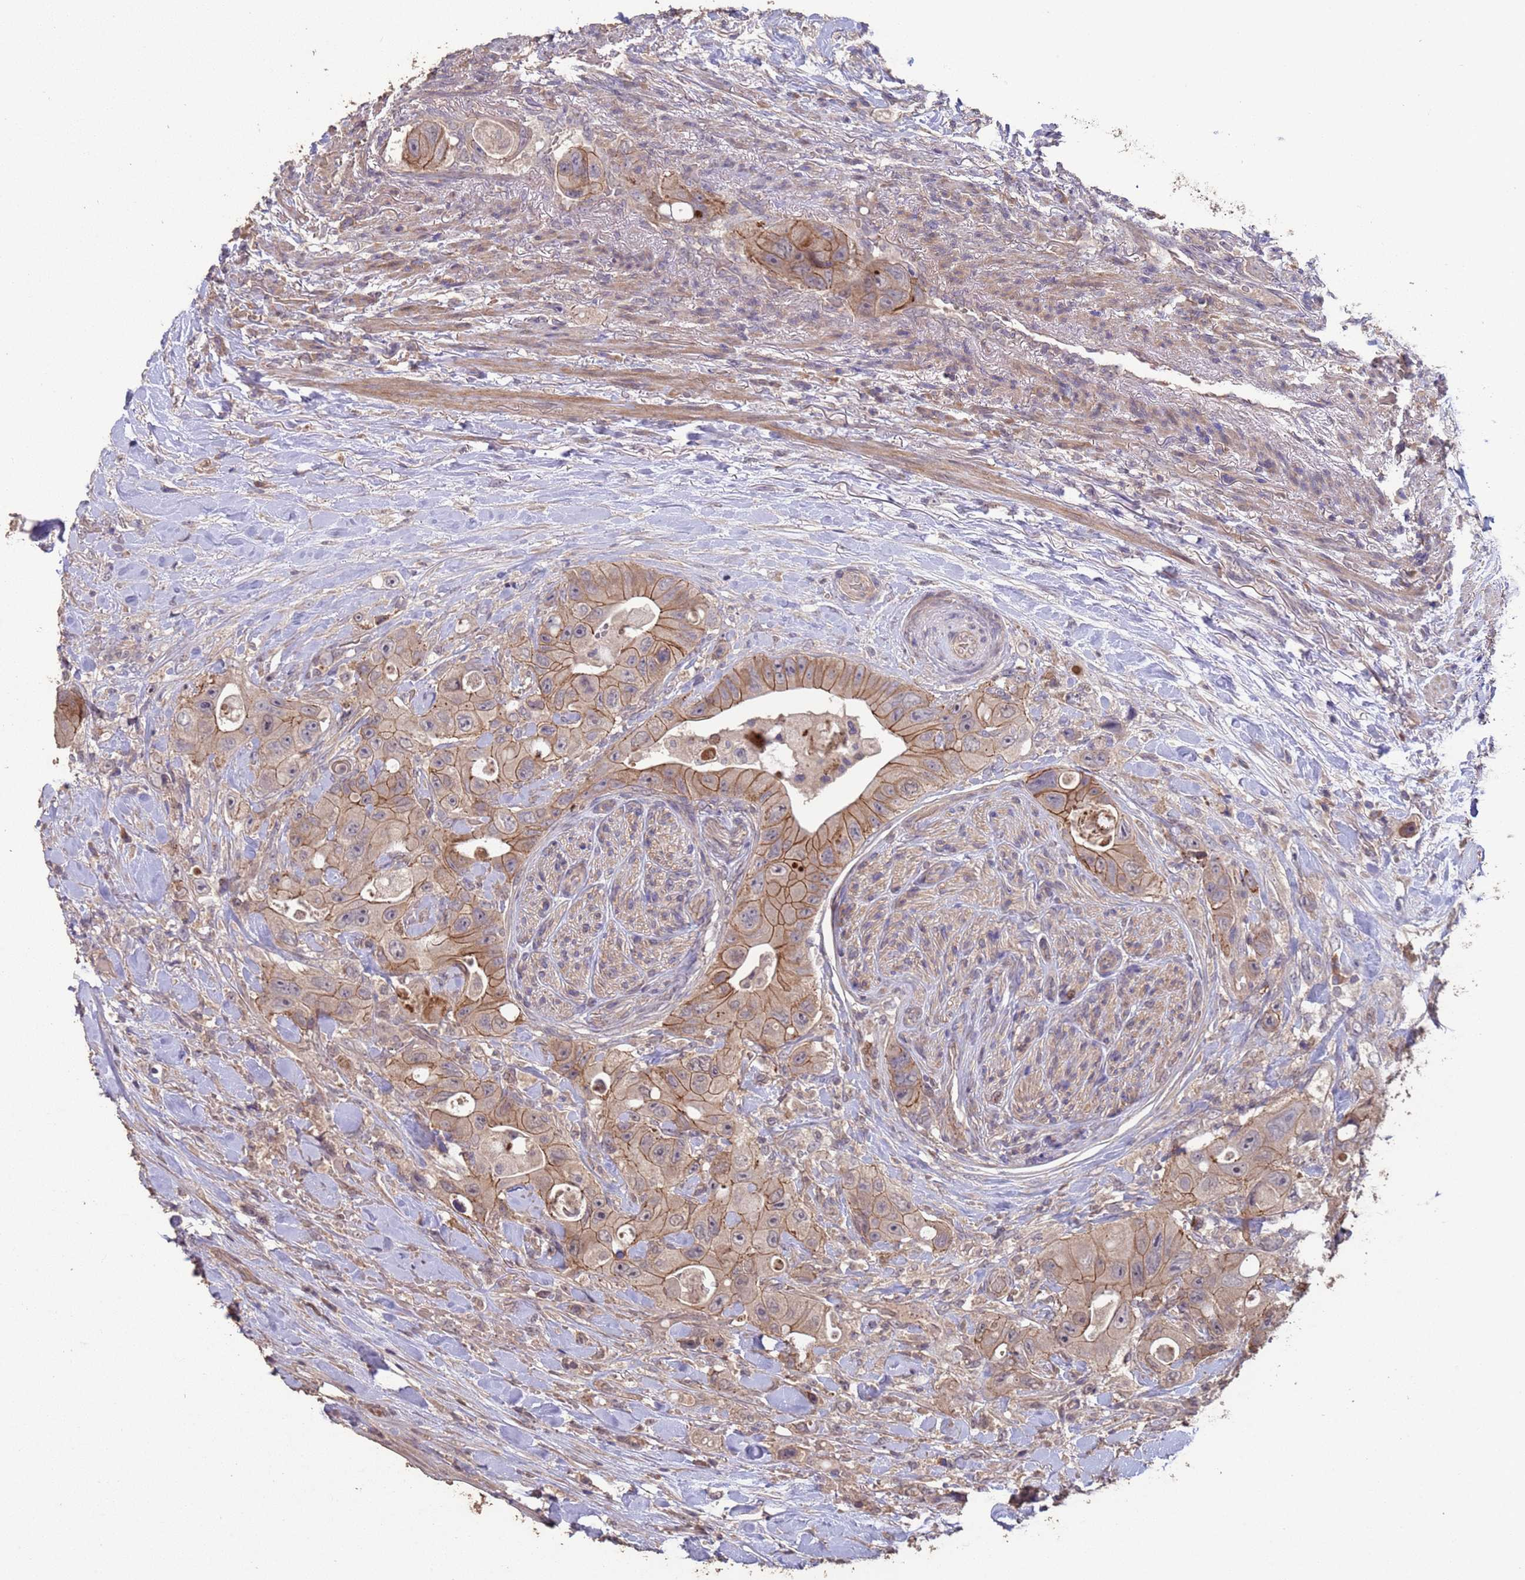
{"staining": {"intensity": "moderate", "quantity": ">75%", "location": "cytoplasmic/membranous"}, "tissue": "colorectal cancer", "cell_type": "Tumor cells", "image_type": "cancer", "snomed": [{"axis": "morphology", "description": "Adenocarcinoma, NOS"}, {"axis": "topography", "description": "Colon"}], "caption": "An image showing moderate cytoplasmic/membranous staining in about >75% of tumor cells in colorectal cancer, as visualized by brown immunohistochemical staining.", "gene": "SLC9B2", "patient": {"sex": "female", "age": 46}}